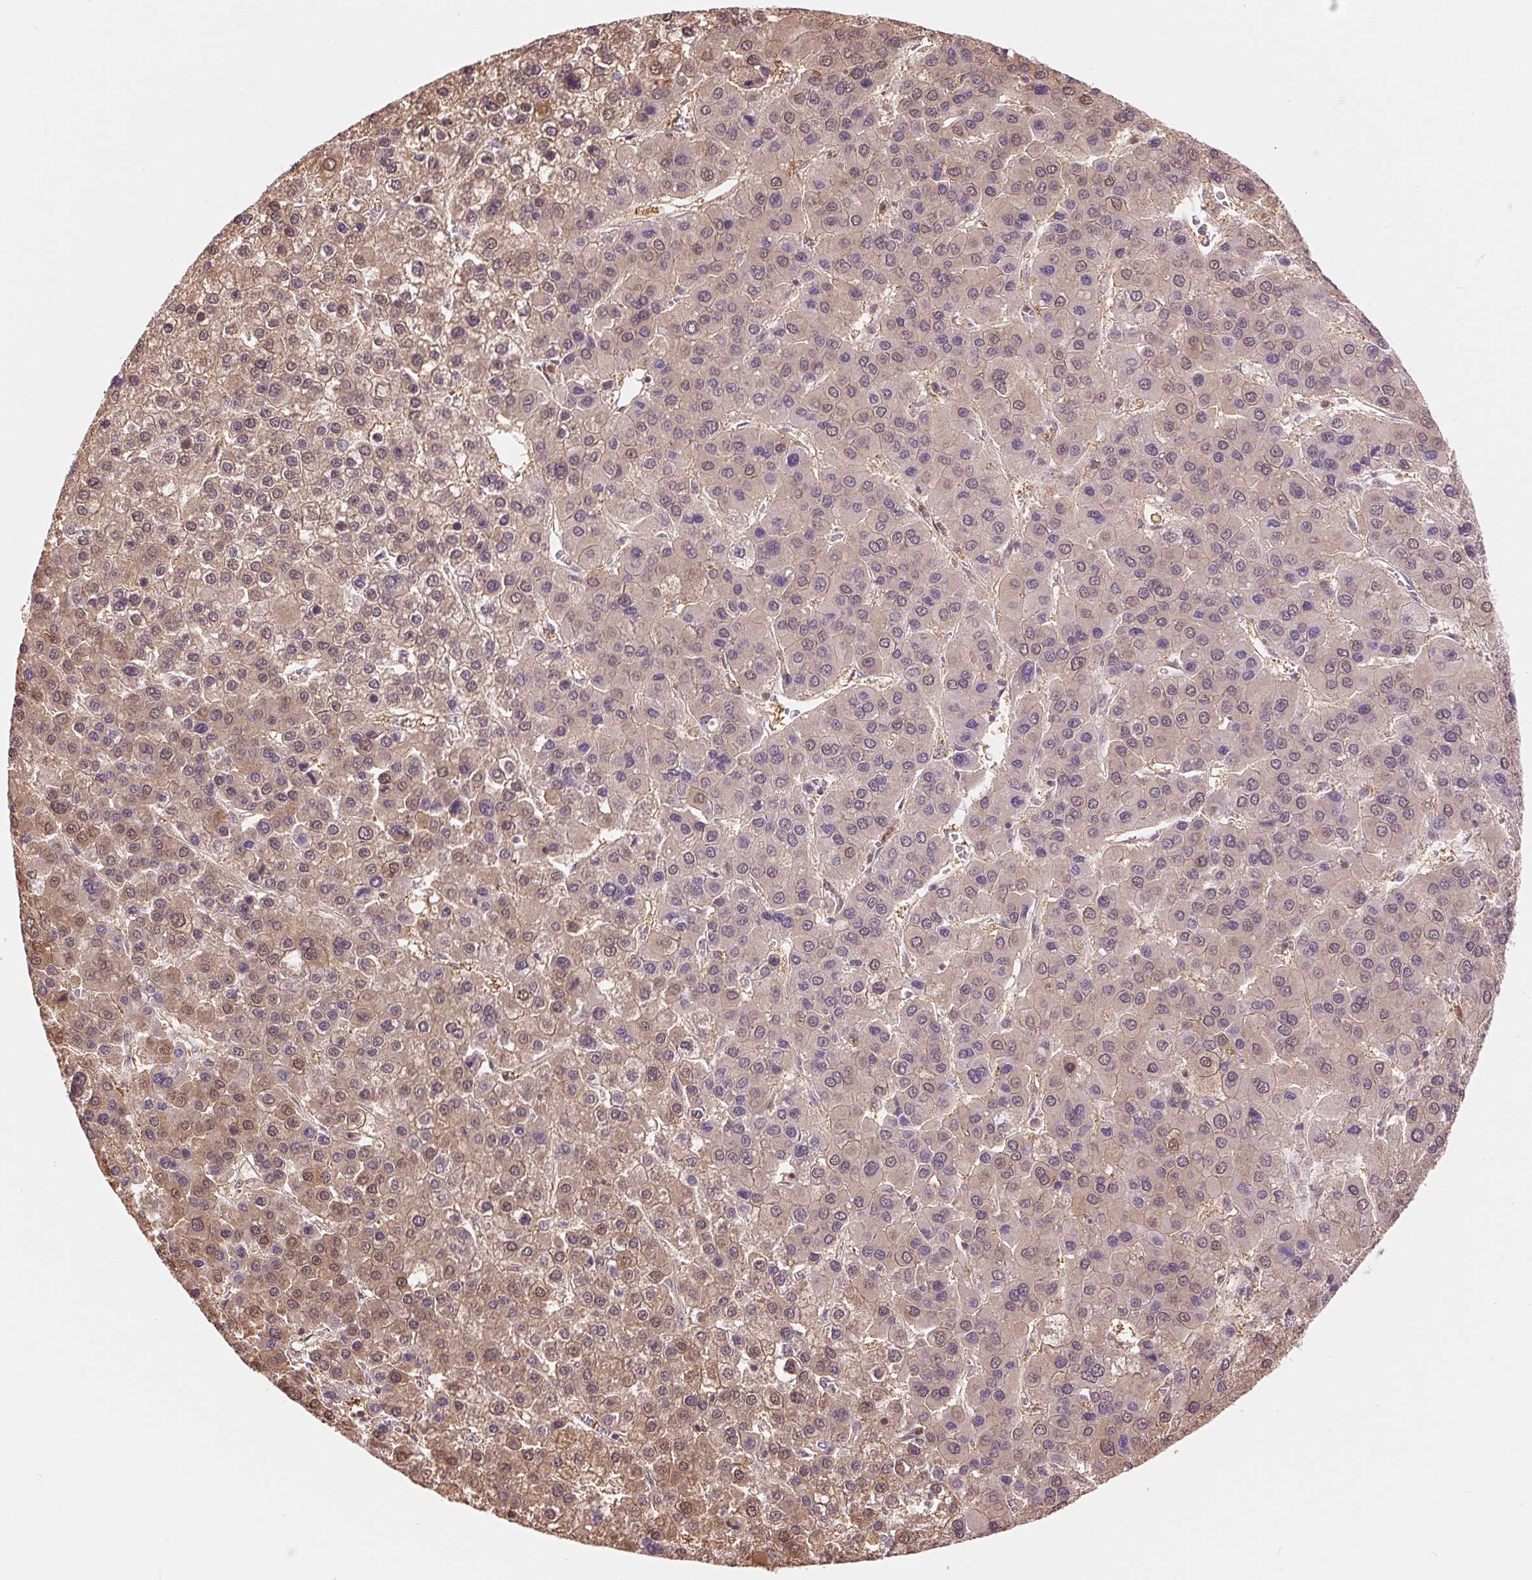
{"staining": {"intensity": "moderate", "quantity": "<25%", "location": "cytoplasmic/membranous,nuclear"}, "tissue": "liver cancer", "cell_type": "Tumor cells", "image_type": "cancer", "snomed": [{"axis": "morphology", "description": "Carcinoma, Hepatocellular, NOS"}, {"axis": "topography", "description": "Liver"}], "caption": "Protein expression analysis of human hepatocellular carcinoma (liver) reveals moderate cytoplasmic/membranous and nuclear positivity in approximately <25% of tumor cells.", "gene": "TMEM273", "patient": {"sex": "female", "age": 41}}